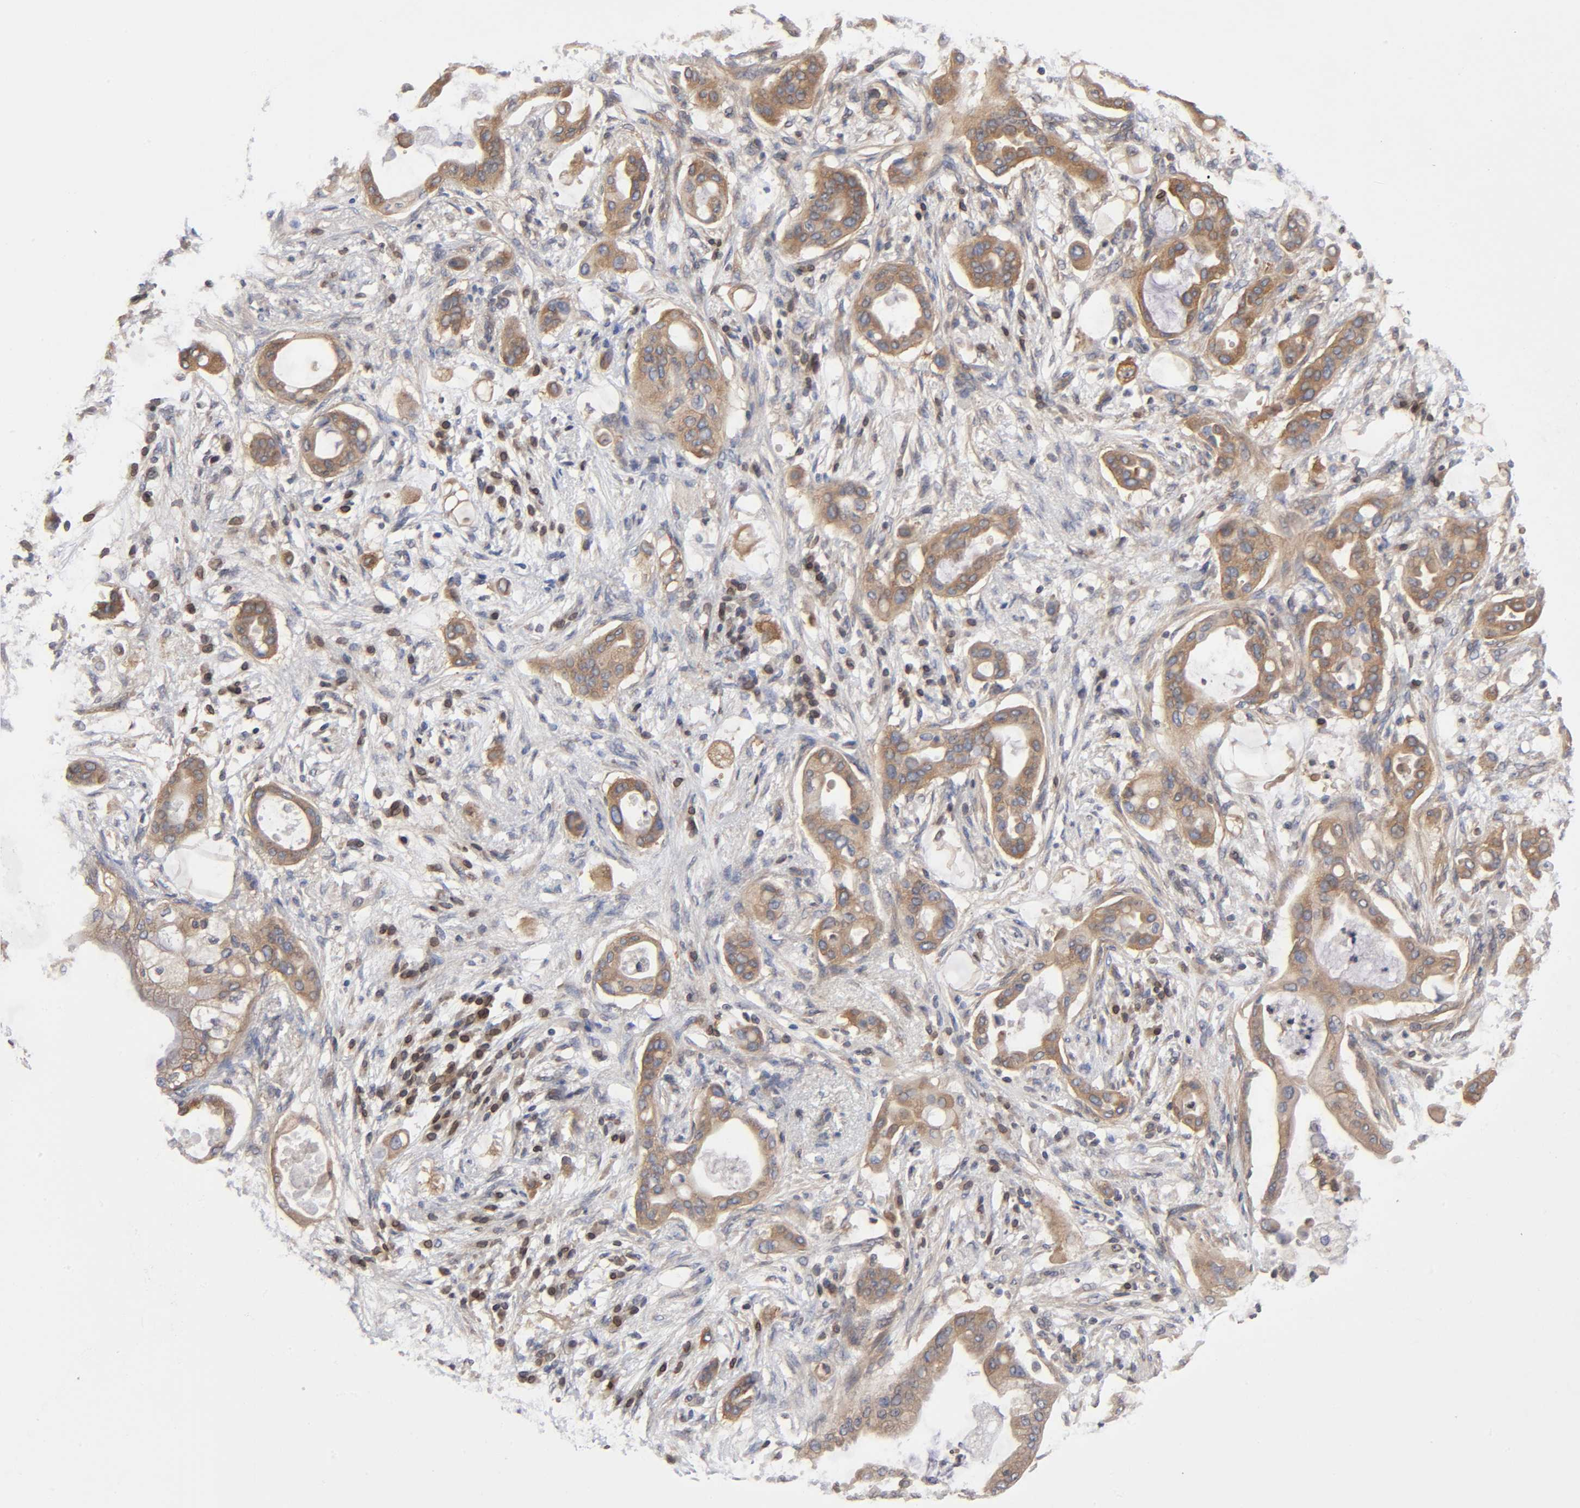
{"staining": {"intensity": "weak", "quantity": ">75%", "location": "cytoplasmic/membranous"}, "tissue": "pancreatic cancer", "cell_type": "Tumor cells", "image_type": "cancer", "snomed": [{"axis": "morphology", "description": "Adenocarcinoma, NOS"}, {"axis": "morphology", "description": "Adenocarcinoma, metastatic, NOS"}, {"axis": "topography", "description": "Lymph node"}, {"axis": "topography", "description": "Pancreas"}, {"axis": "topography", "description": "Duodenum"}], "caption": "Immunohistochemical staining of human pancreatic cancer demonstrates low levels of weak cytoplasmic/membranous protein staining in about >75% of tumor cells. Using DAB (3,3'-diaminobenzidine) (brown) and hematoxylin (blue) stains, captured at high magnification using brightfield microscopy.", "gene": "STRN3", "patient": {"sex": "female", "age": 64}}